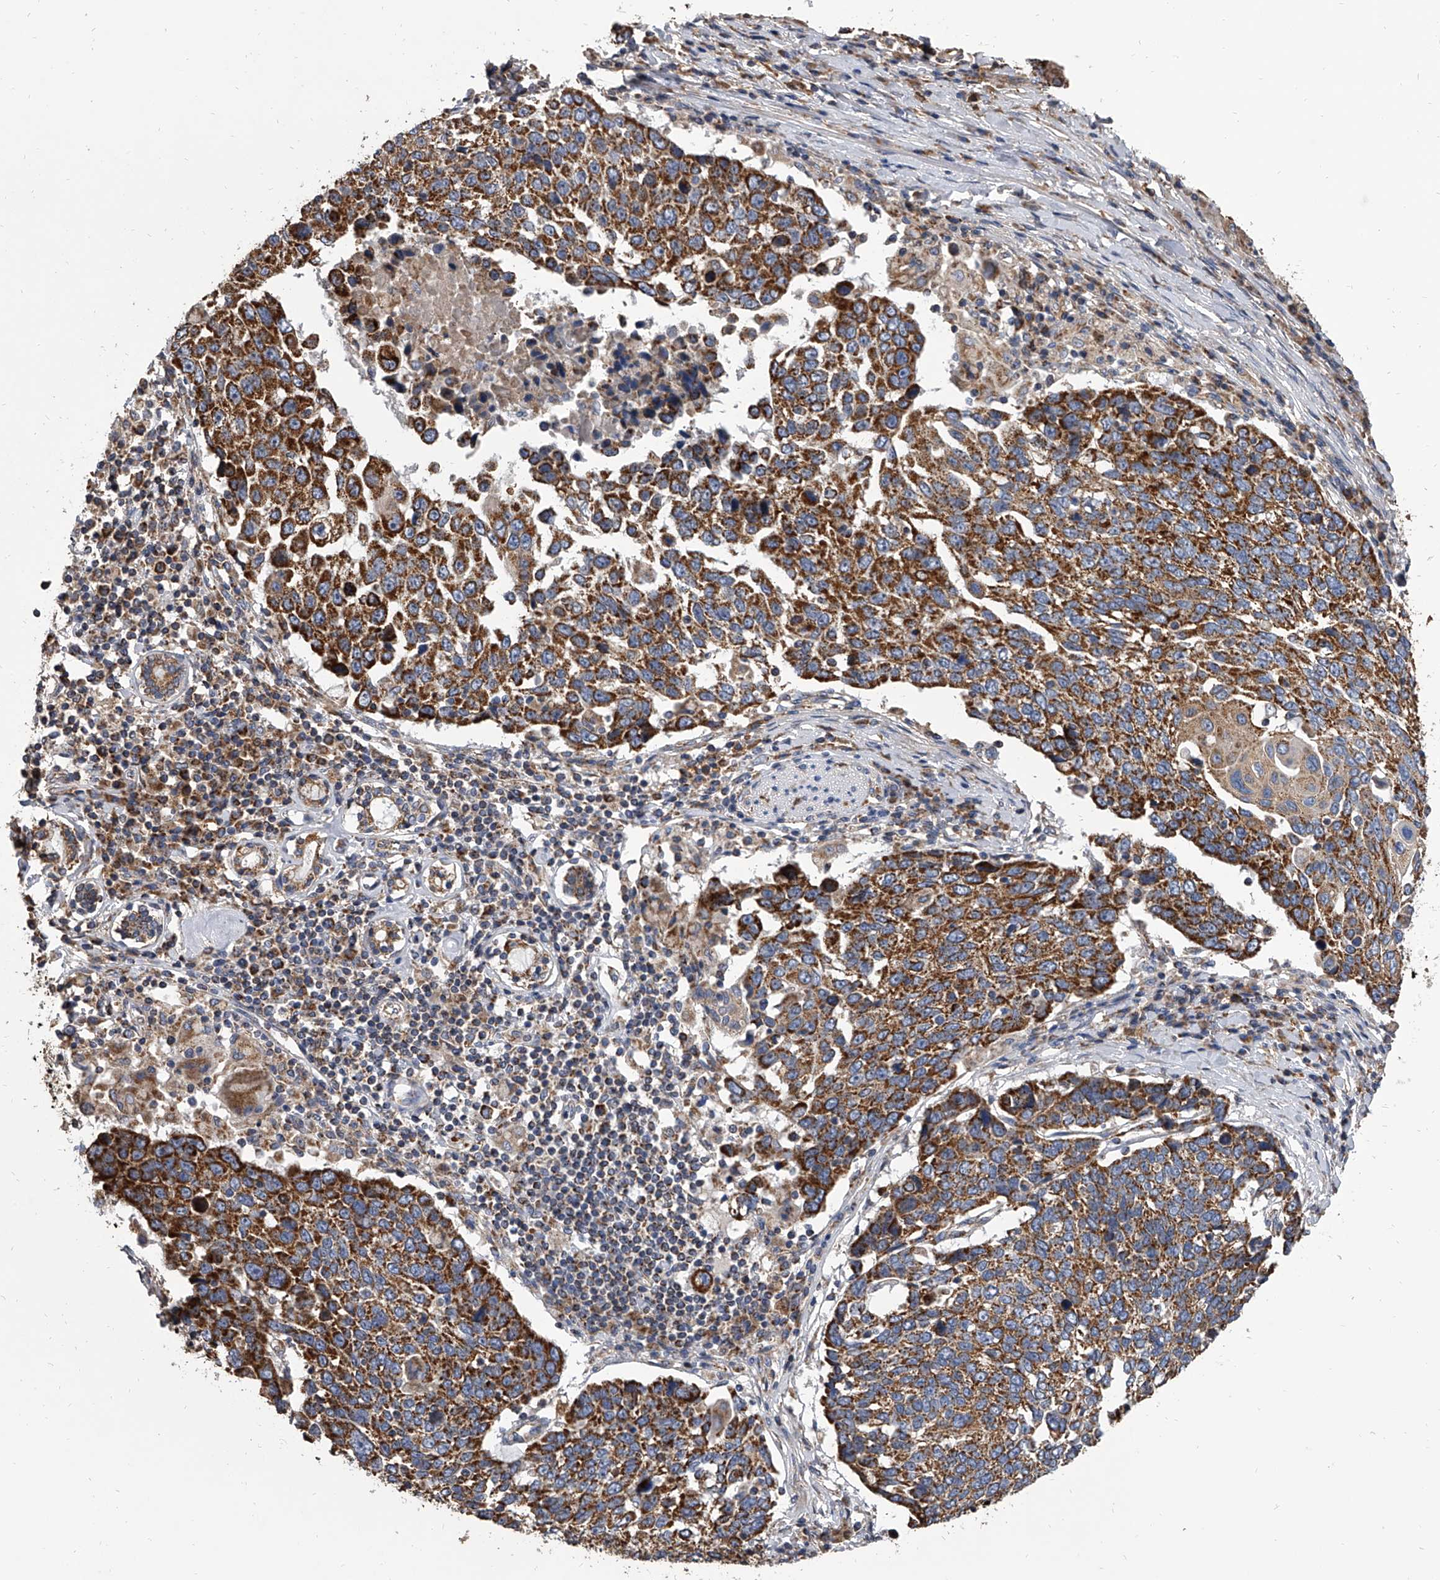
{"staining": {"intensity": "strong", "quantity": ">75%", "location": "cytoplasmic/membranous"}, "tissue": "lung cancer", "cell_type": "Tumor cells", "image_type": "cancer", "snomed": [{"axis": "morphology", "description": "Squamous cell carcinoma, NOS"}, {"axis": "topography", "description": "Lung"}], "caption": "This is a histology image of IHC staining of lung cancer, which shows strong positivity in the cytoplasmic/membranous of tumor cells.", "gene": "MRPL28", "patient": {"sex": "male", "age": 66}}